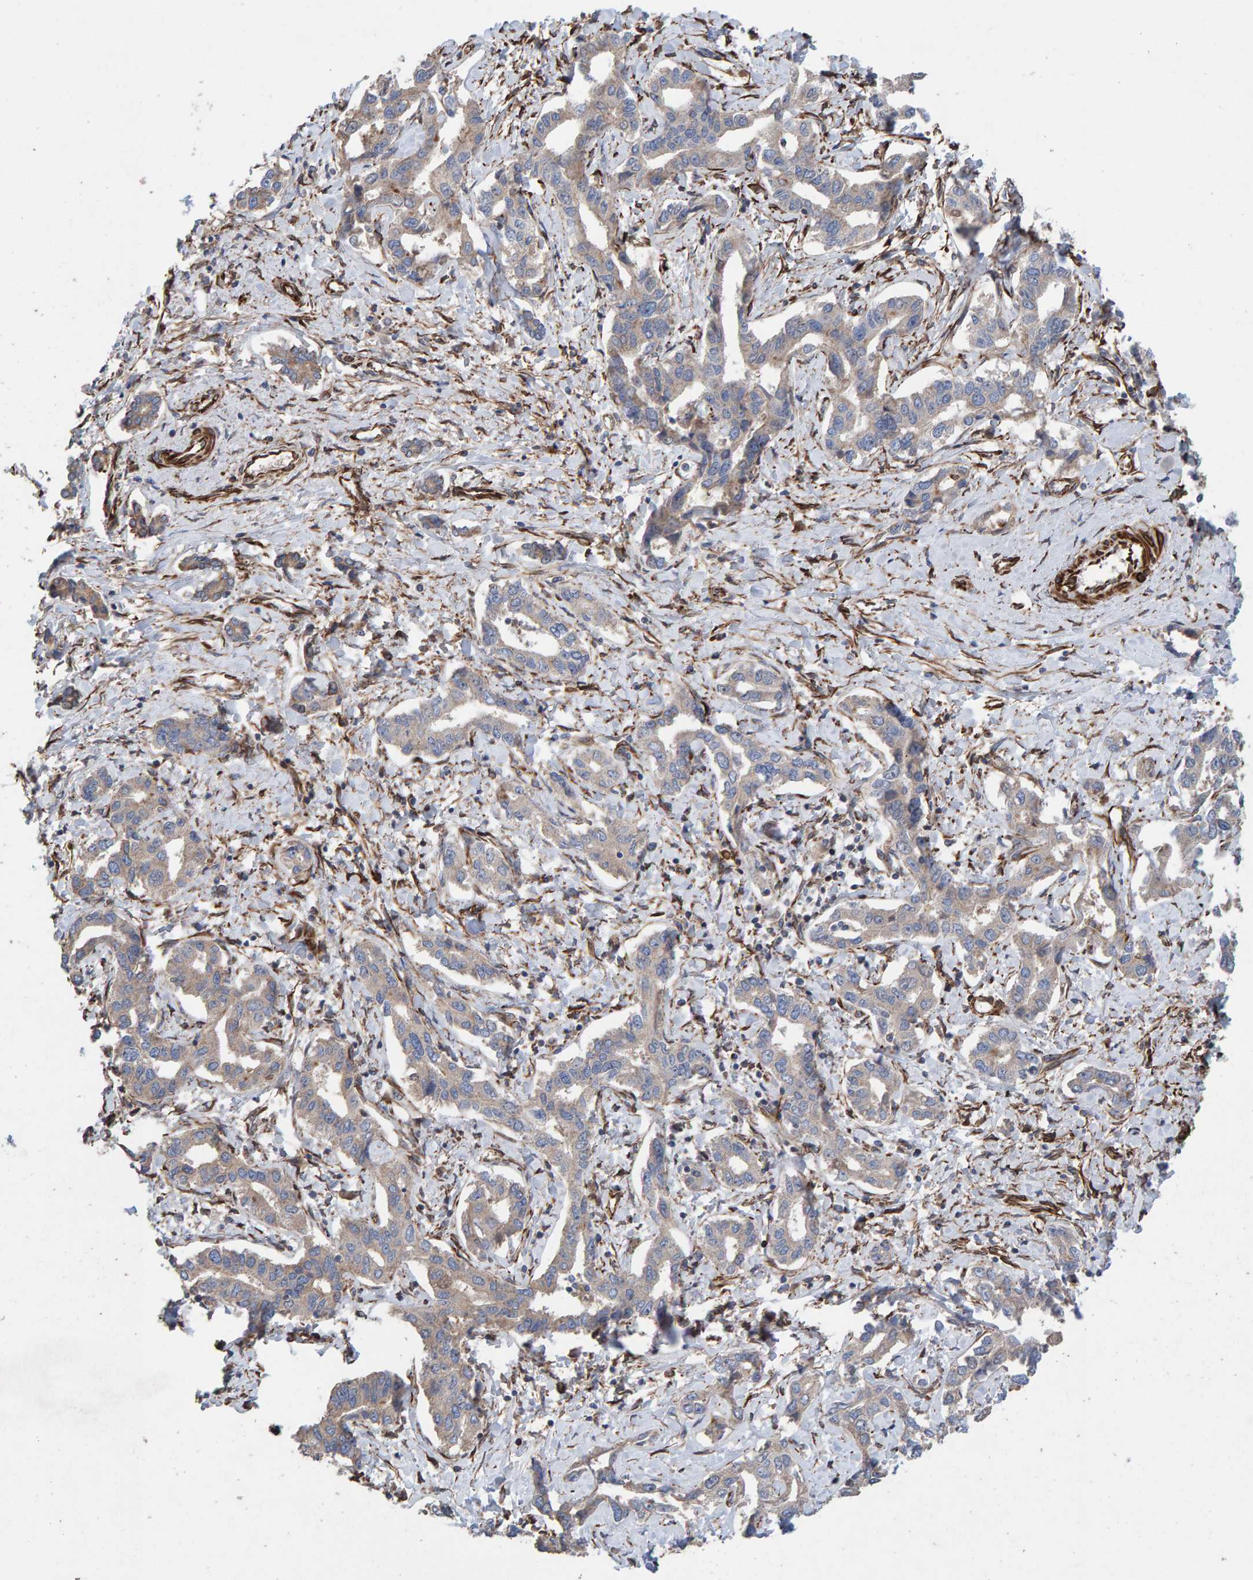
{"staining": {"intensity": "weak", "quantity": "25%-75%", "location": "cytoplasmic/membranous"}, "tissue": "liver cancer", "cell_type": "Tumor cells", "image_type": "cancer", "snomed": [{"axis": "morphology", "description": "Cholangiocarcinoma"}, {"axis": "topography", "description": "Liver"}], "caption": "Liver cancer (cholangiocarcinoma) stained for a protein shows weak cytoplasmic/membranous positivity in tumor cells. (IHC, brightfield microscopy, high magnification).", "gene": "ZNF347", "patient": {"sex": "male", "age": 59}}